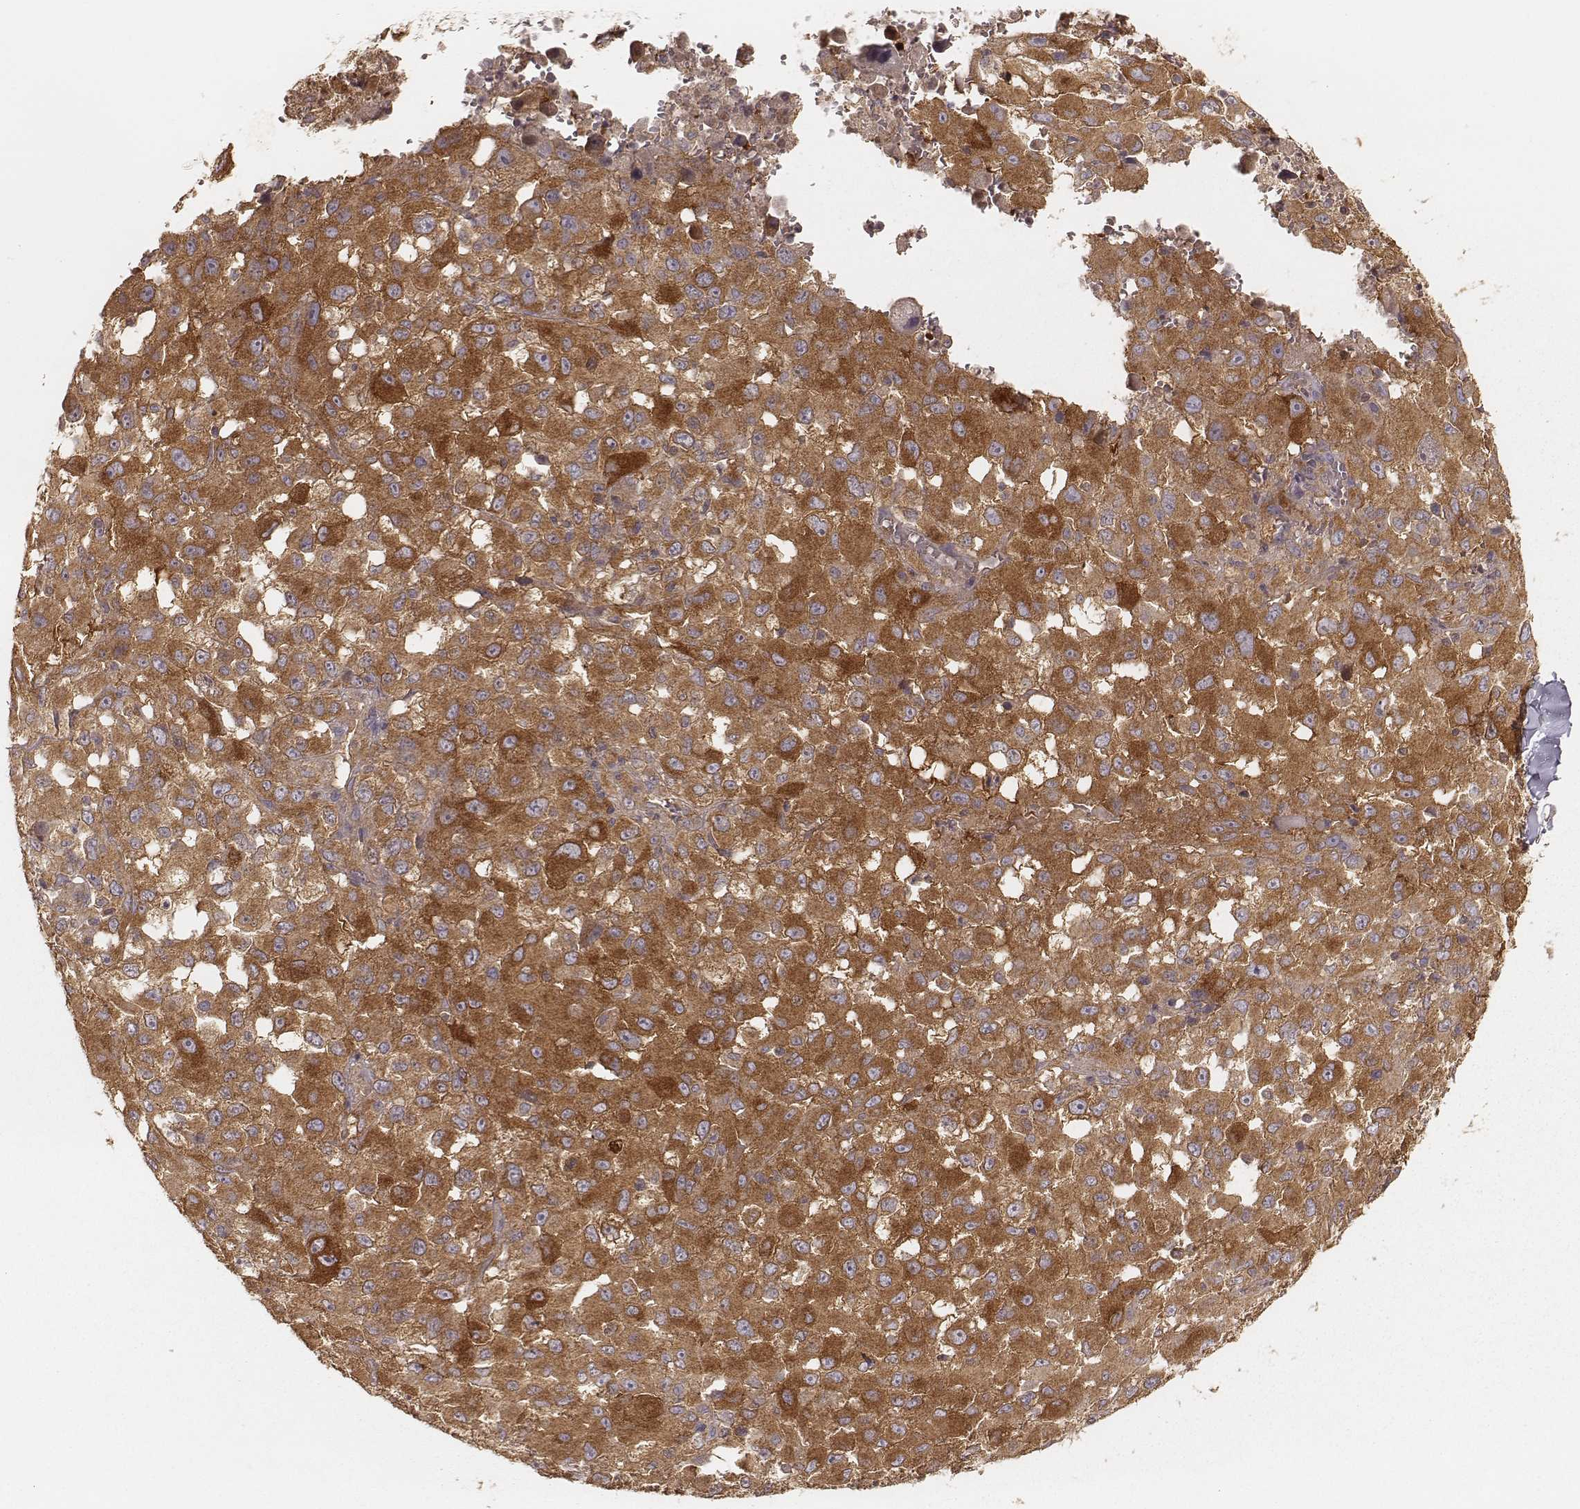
{"staining": {"intensity": "moderate", "quantity": ">75%", "location": "cytoplasmic/membranous"}, "tissue": "melanoma", "cell_type": "Tumor cells", "image_type": "cancer", "snomed": [{"axis": "morphology", "description": "Malignant melanoma, Metastatic site"}, {"axis": "topography", "description": "Lymph node"}], "caption": "A photomicrograph of malignant melanoma (metastatic site) stained for a protein displays moderate cytoplasmic/membranous brown staining in tumor cells.", "gene": "CARS1", "patient": {"sex": "male", "age": 50}}